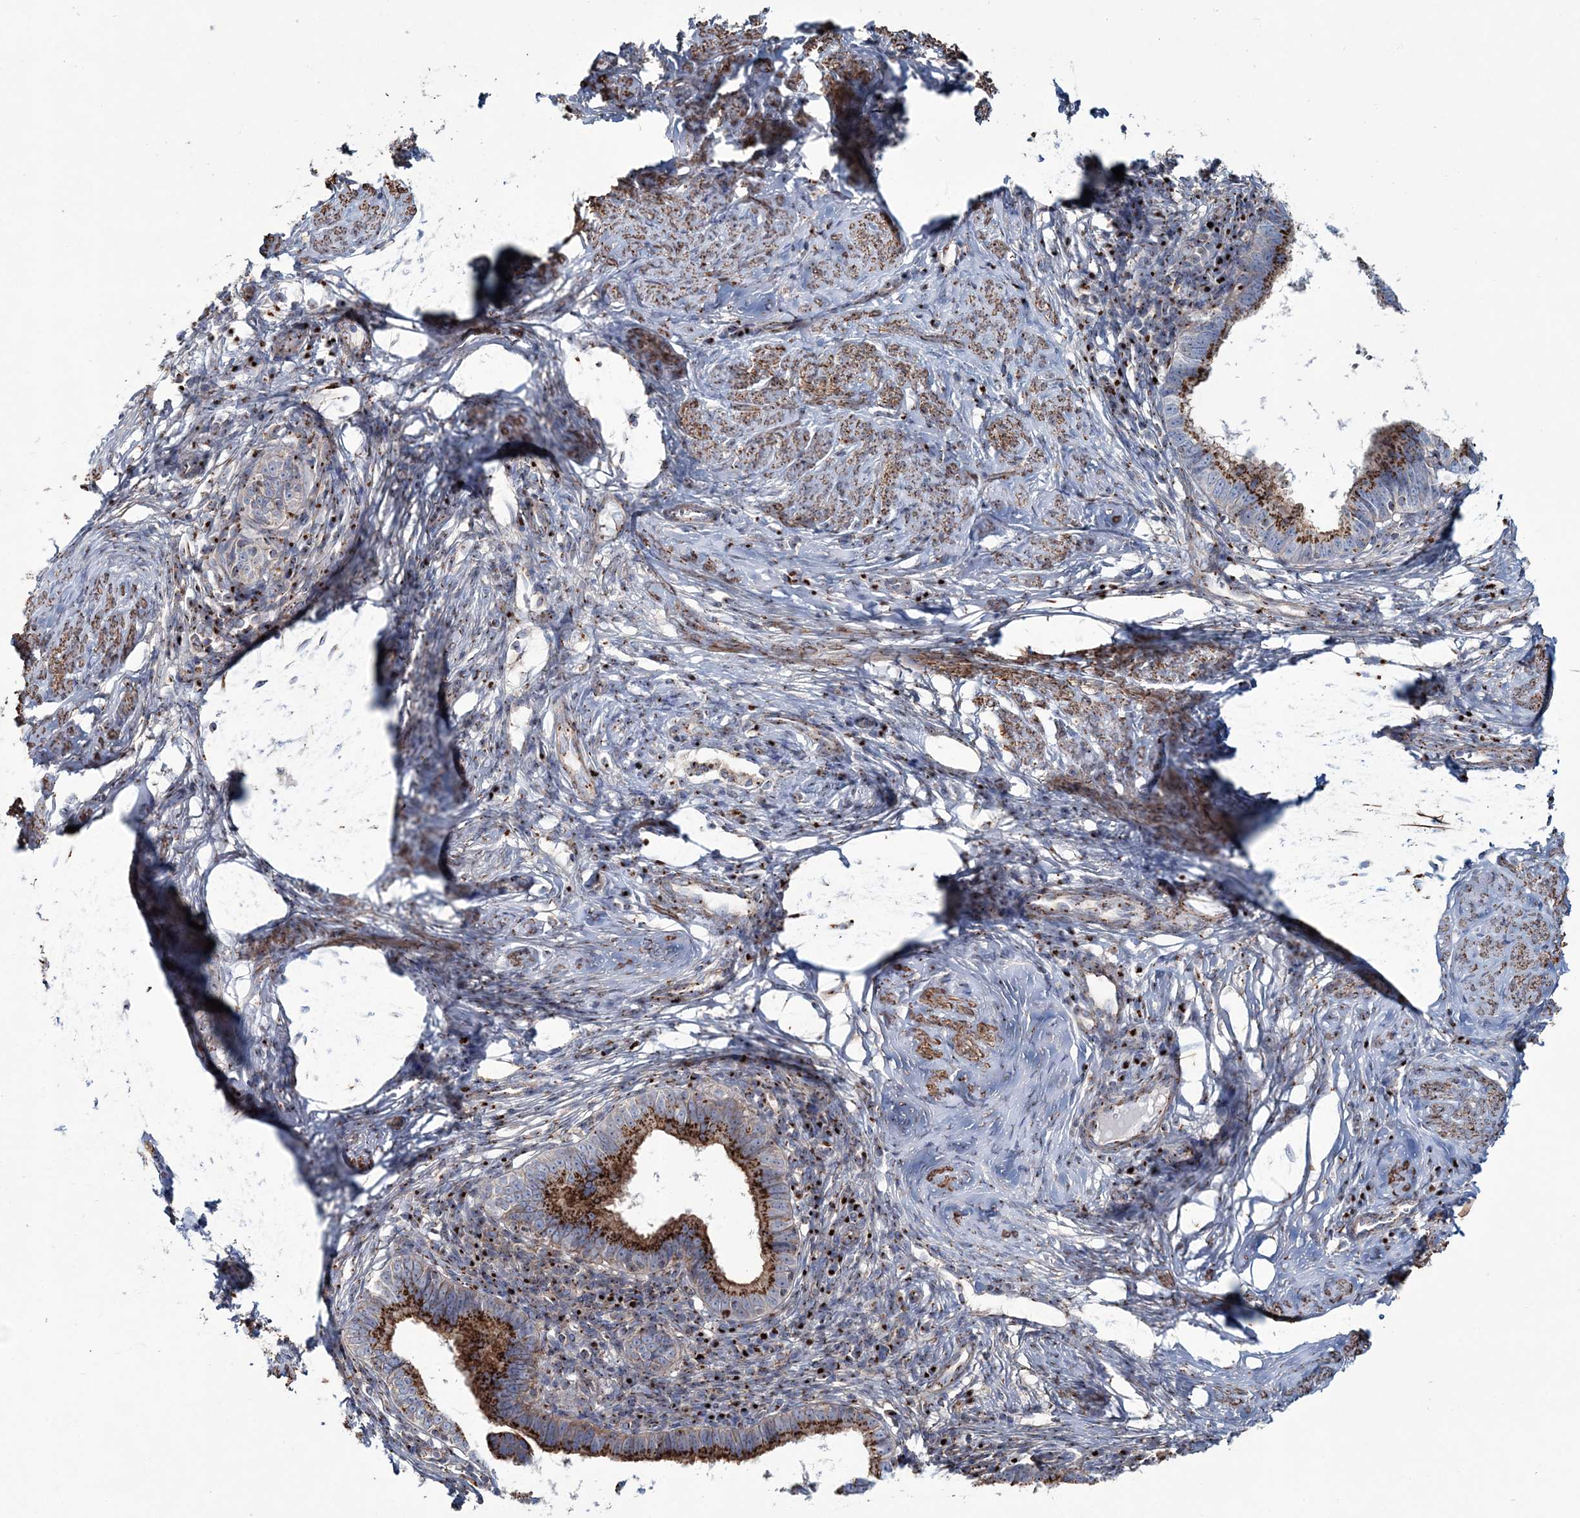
{"staining": {"intensity": "strong", "quantity": ">75%", "location": "cytoplasmic/membranous"}, "tissue": "cervical cancer", "cell_type": "Tumor cells", "image_type": "cancer", "snomed": [{"axis": "morphology", "description": "Adenocarcinoma, NOS"}, {"axis": "topography", "description": "Cervix"}], "caption": "Immunohistochemical staining of human cervical cancer (adenocarcinoma) reveals high levels of strong cytoplasmic/membranous positivity in approximately >75% of tumor cells.", "gene": "MAN1A2", "patient": {"sex": "female", "age": 36}}